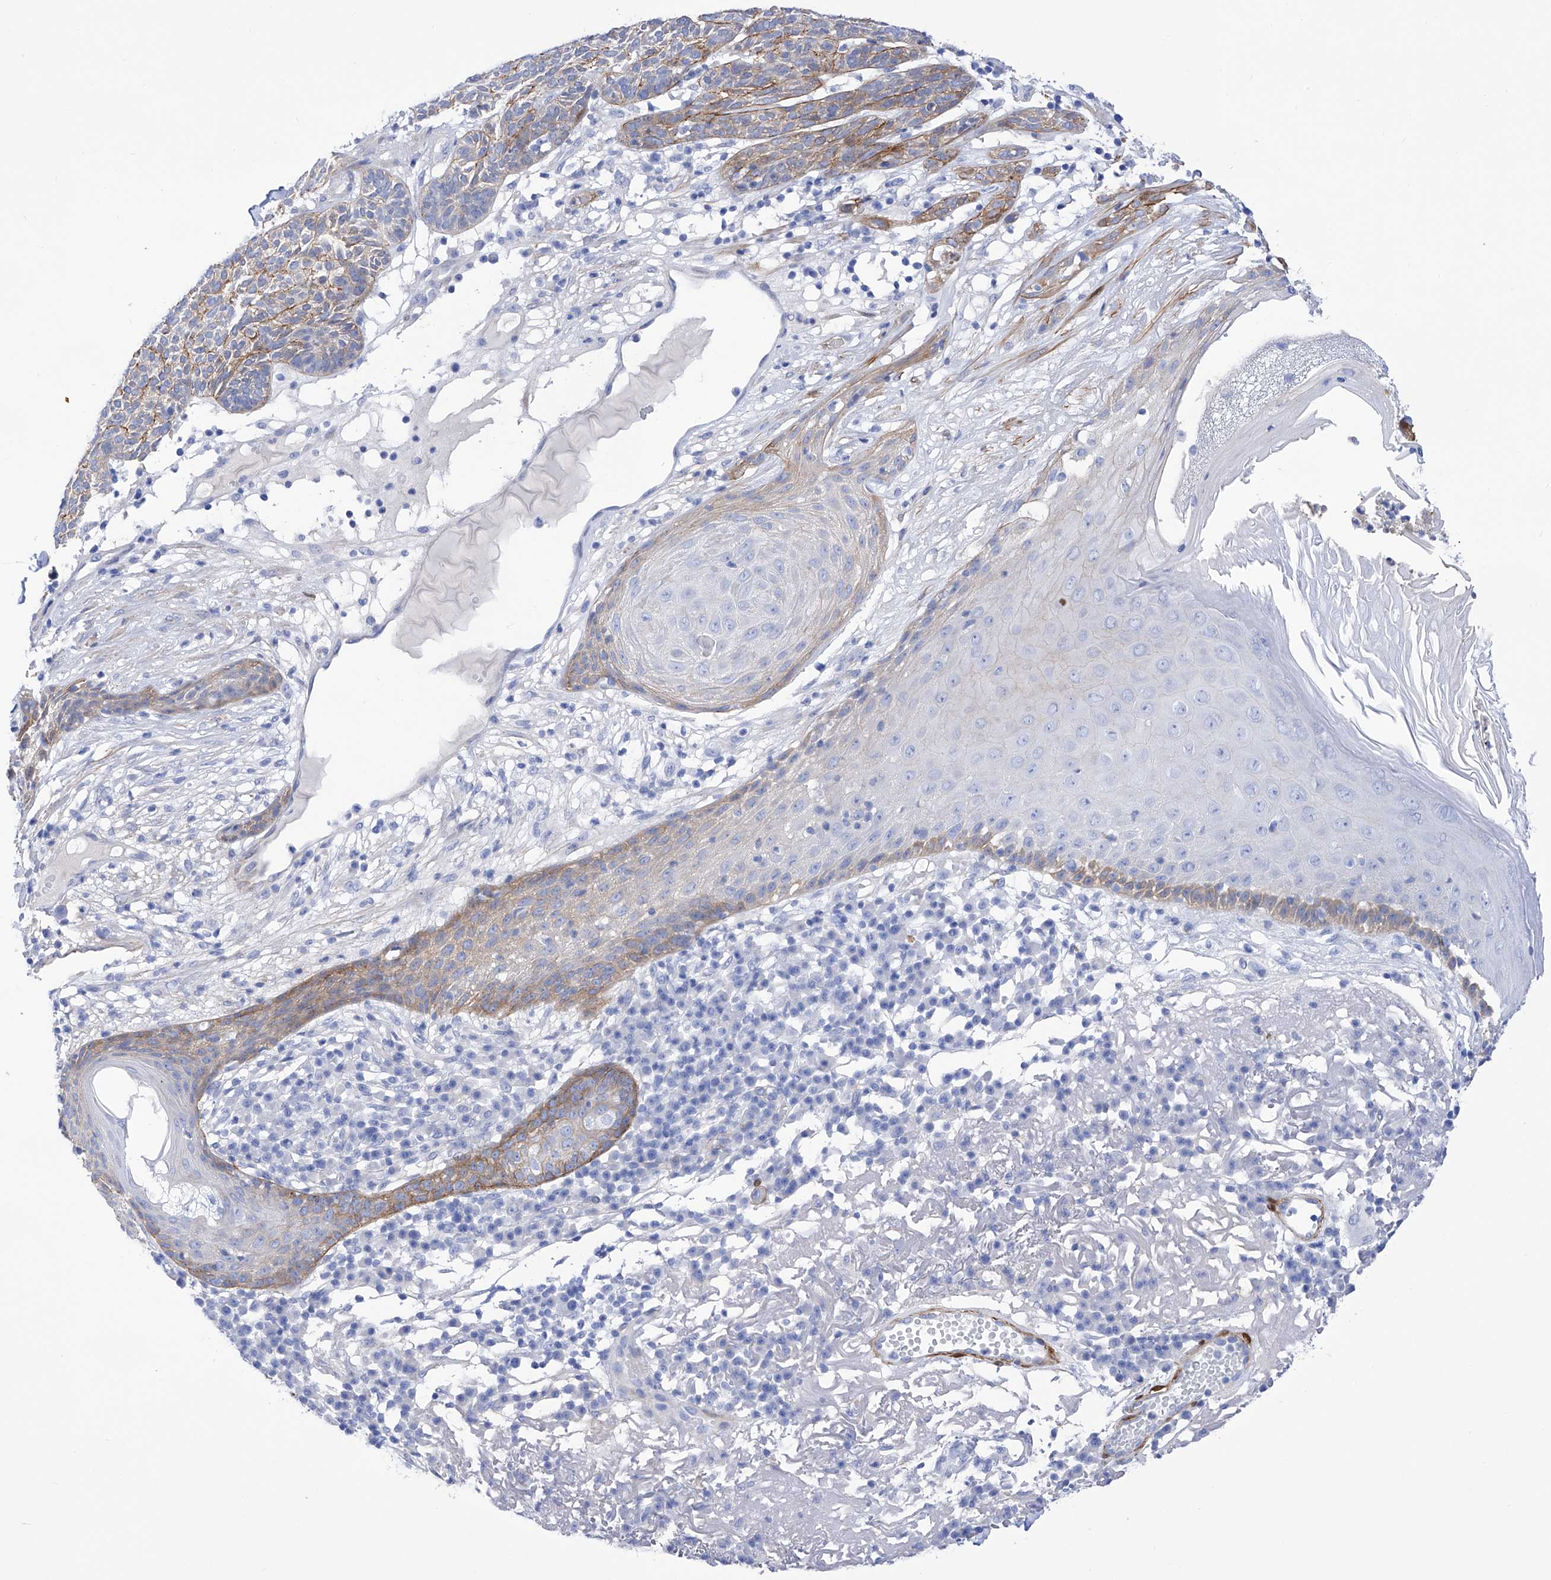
{"staining": {"intensity": "negative", "quantity": "none", "location": "none"}, "tissue": "skin cancer", "cell_type": "Tumor cells", "image_type": "cancer", "snomed": [{"axis": "morphology", "description": "Squamous cell carcinoma, NOS"}, {"axis": "topography", "description": "Skin"}], "caption": "There is no significant expression in tumor cells of skin squamous cell carcinoma.", "gene": "TRPC7", "patient": {"sex": "female", "age": 90}}